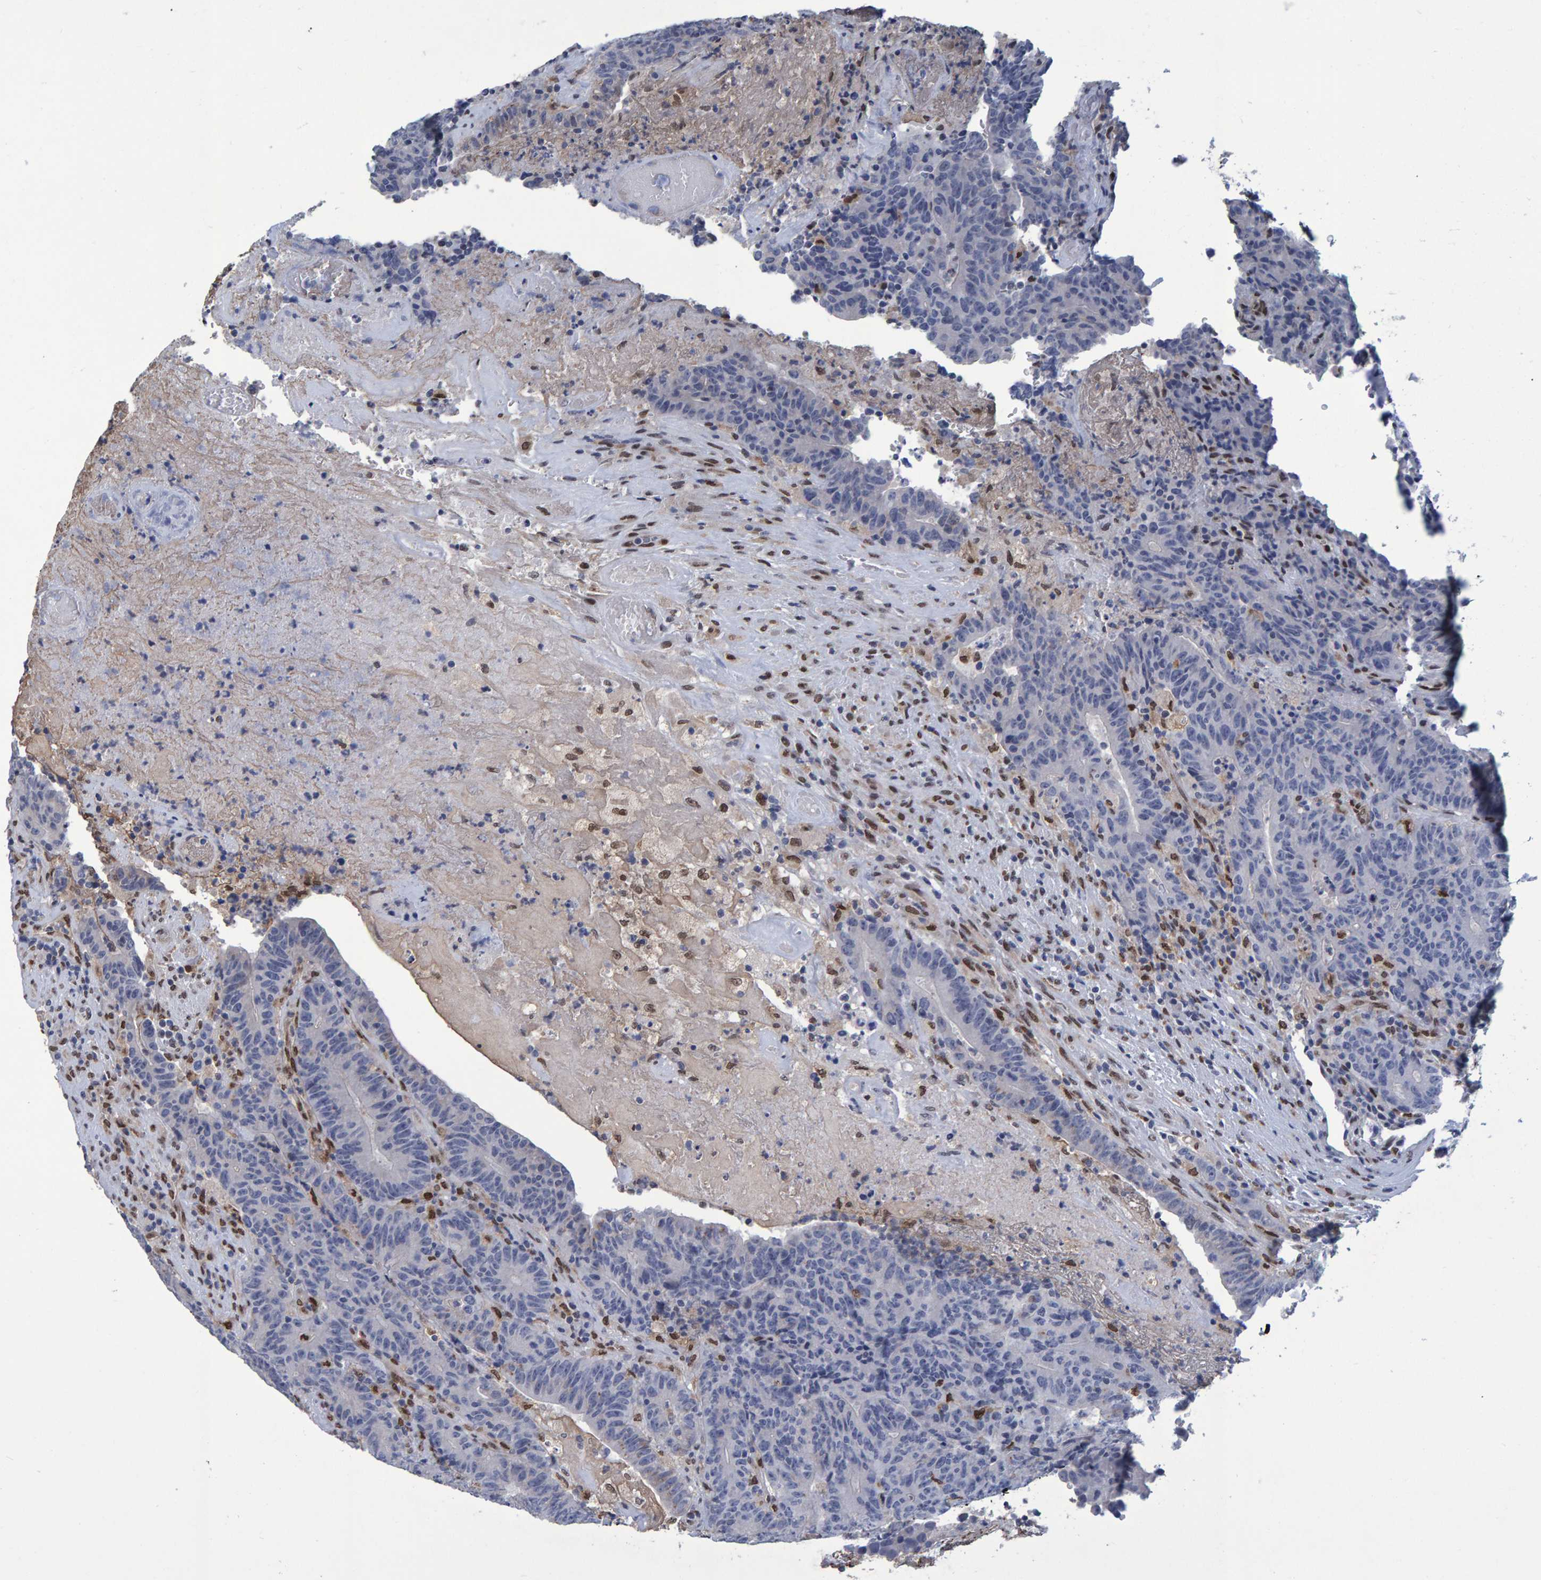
{"staining": {"intensity": "negative", "quantity": "none", "location": "none"}, "tissue": "colorectal cancer", "cell_type": "Tumor cells", "image_type": "cancer", "snomed": [{"axis": "morphology", "description": "Normal tissue, NOS"}, {"axis": "morphology", "description": "Adenocarcinoma, NOS"}, {"axis": "topography", "description": "Colon"}], "caption": "There is no significant expression in tumor cells of colorectal adenocarcinoma.", "gene": "QKI", "patient": {"sex": "female", "age": 75}}